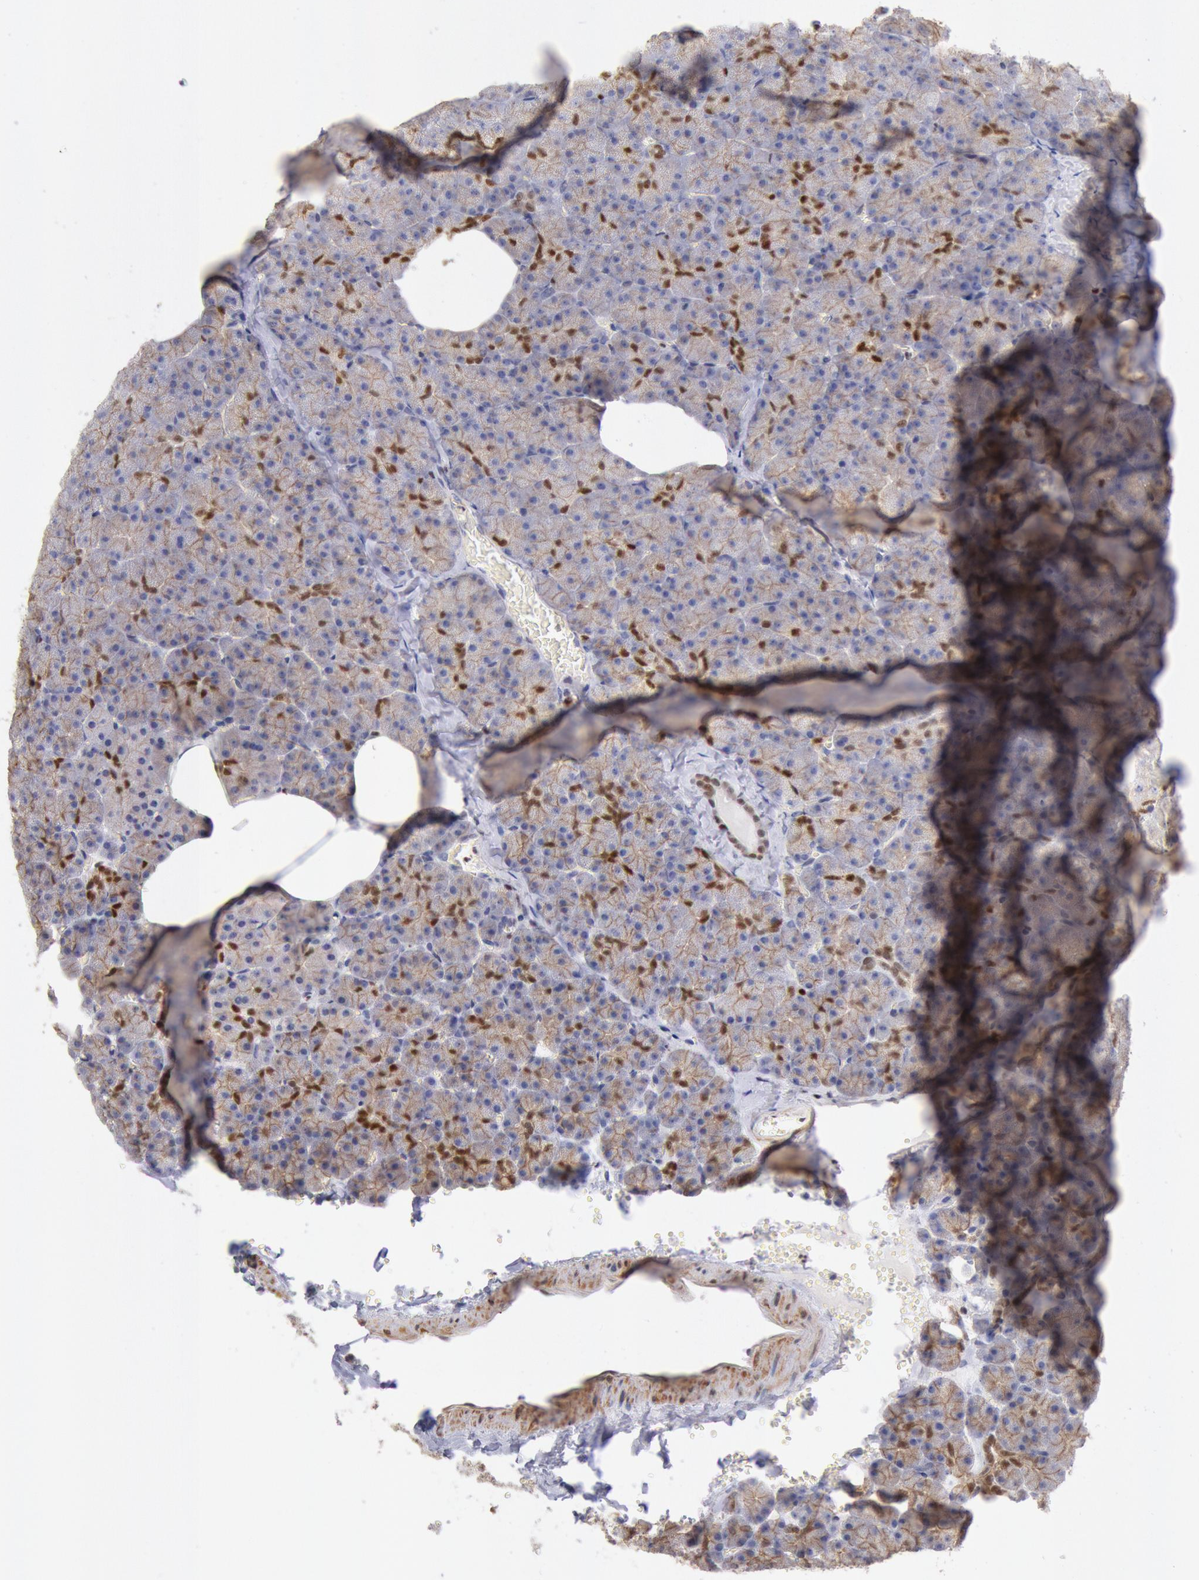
{"staining": {"intensity": "moderate", "quantity": ">75%", "location": "cytoplasmic/membranous"}, "tissue": "pancreas", "cell_type": "Exocrine glandular cells", "image_type": "normal", "snomed": [{"axis": "morphology", "description": "Normal tissue, NOS"}, {"axis": "topography", "description": "Pancreas"}], "caption": "A photomicrograph of human pancreas stained for a protein shows moderate cytoplasmic/membranous brown staining in exocrine glandular cells. The protein of interest is shown in brown color, while the nuclei are stained blue.", "gene": "RPS6KA5", "patient": {"sex": "female", "age": 35}}